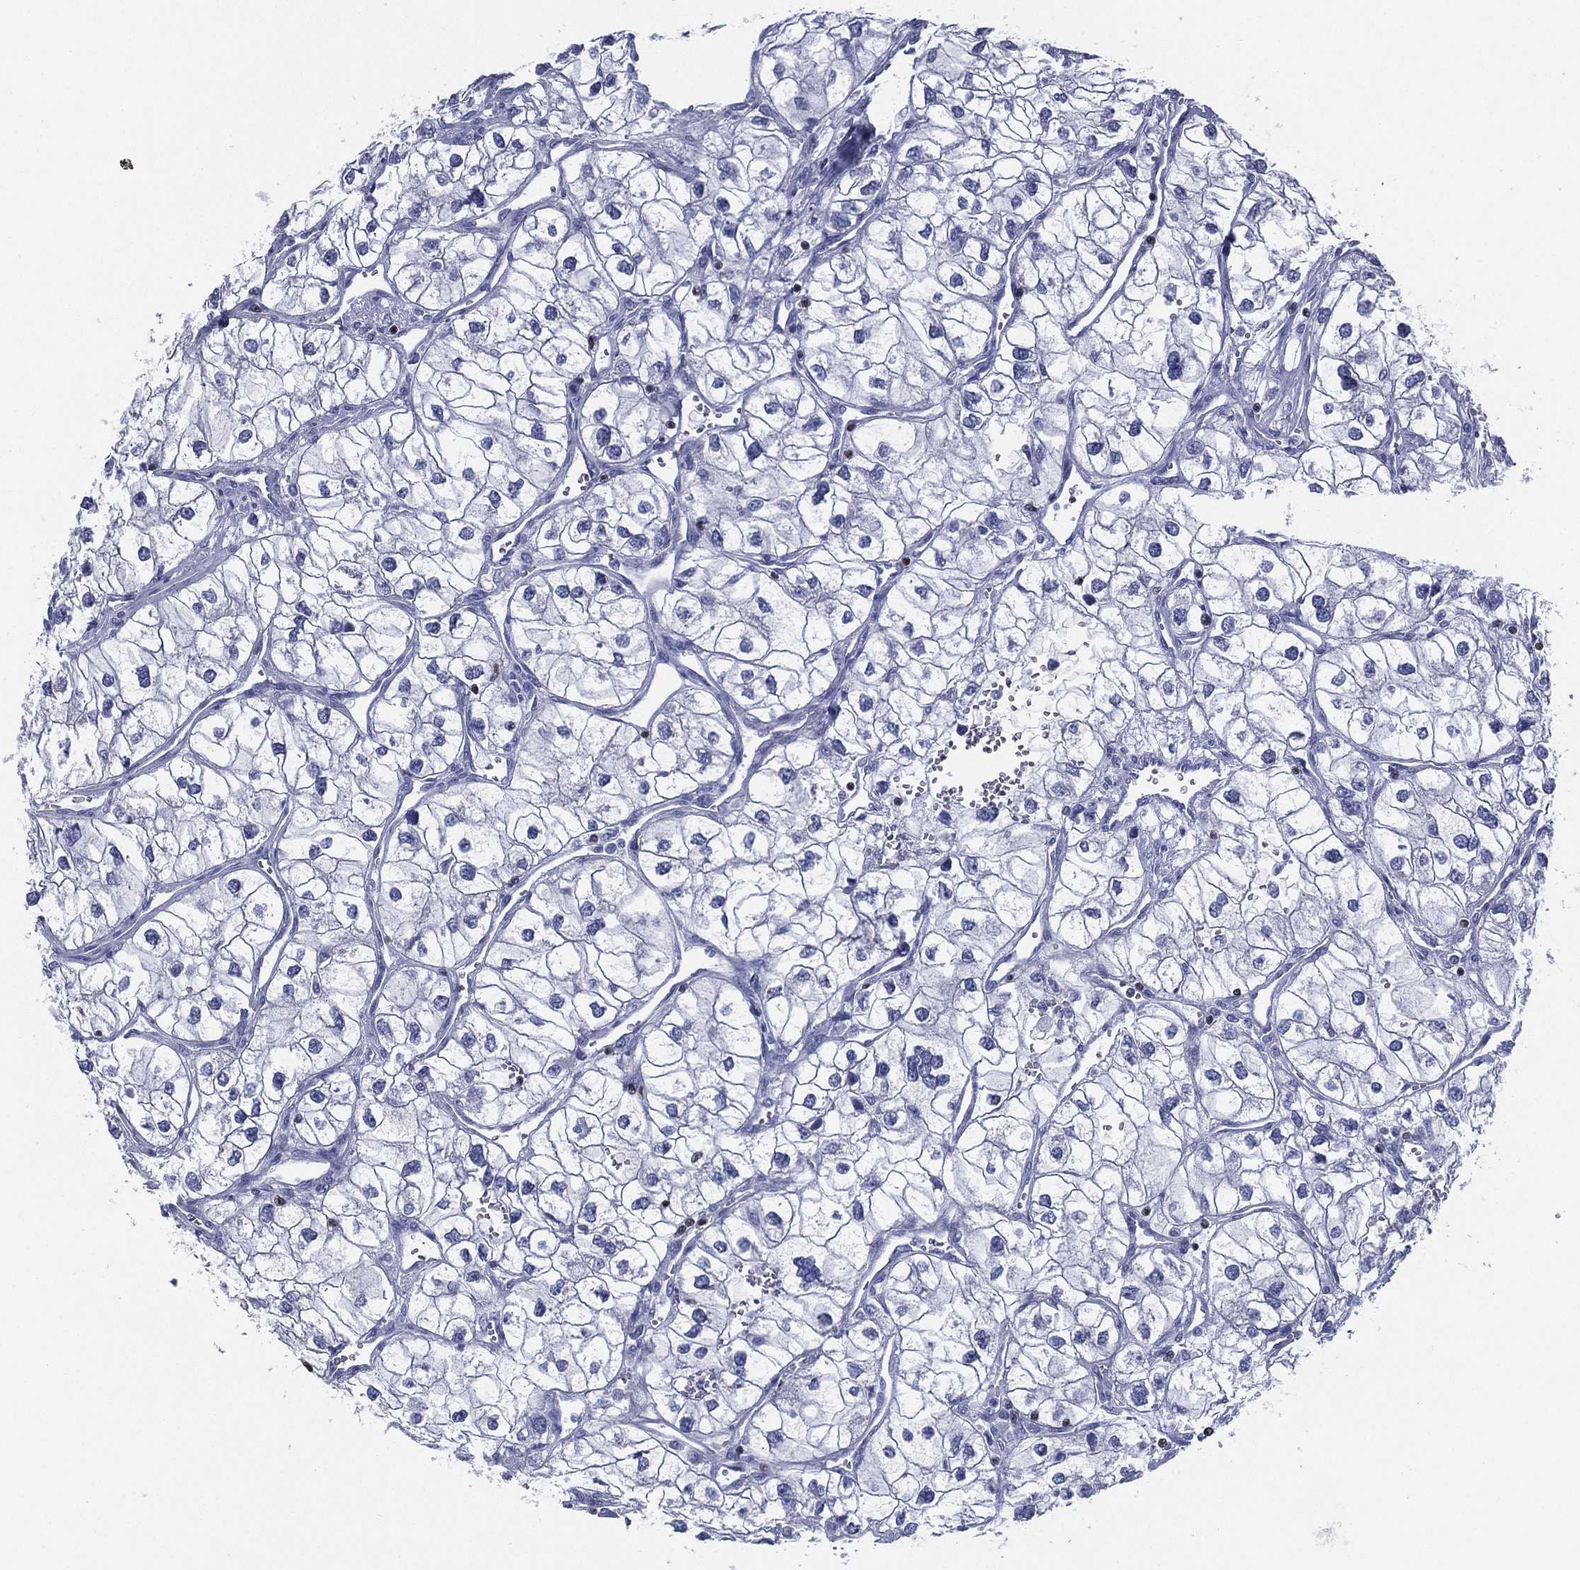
{"staining": {"intensity": "negative", "quantity": "none", "location": "none"}, "tissue": "renal cancer", "cell_type": "Tumor cells", "image_type": "cancer", "snomed": [{"axis": "morphology", "description": "Adenocarcinoma, NOS"}, {"axis": "topography", "description": "Kidney"}], "caption": "An immunohistochemistry histopathology image of renal cancer (adenocarcinoma) is shown. There is no staining in tumor cells of renal cancer (adenocarcinoma). Nuclei are stained in blue.", "gene": "PYHIN1", "patient": {"sex": "male", "age": 59}}